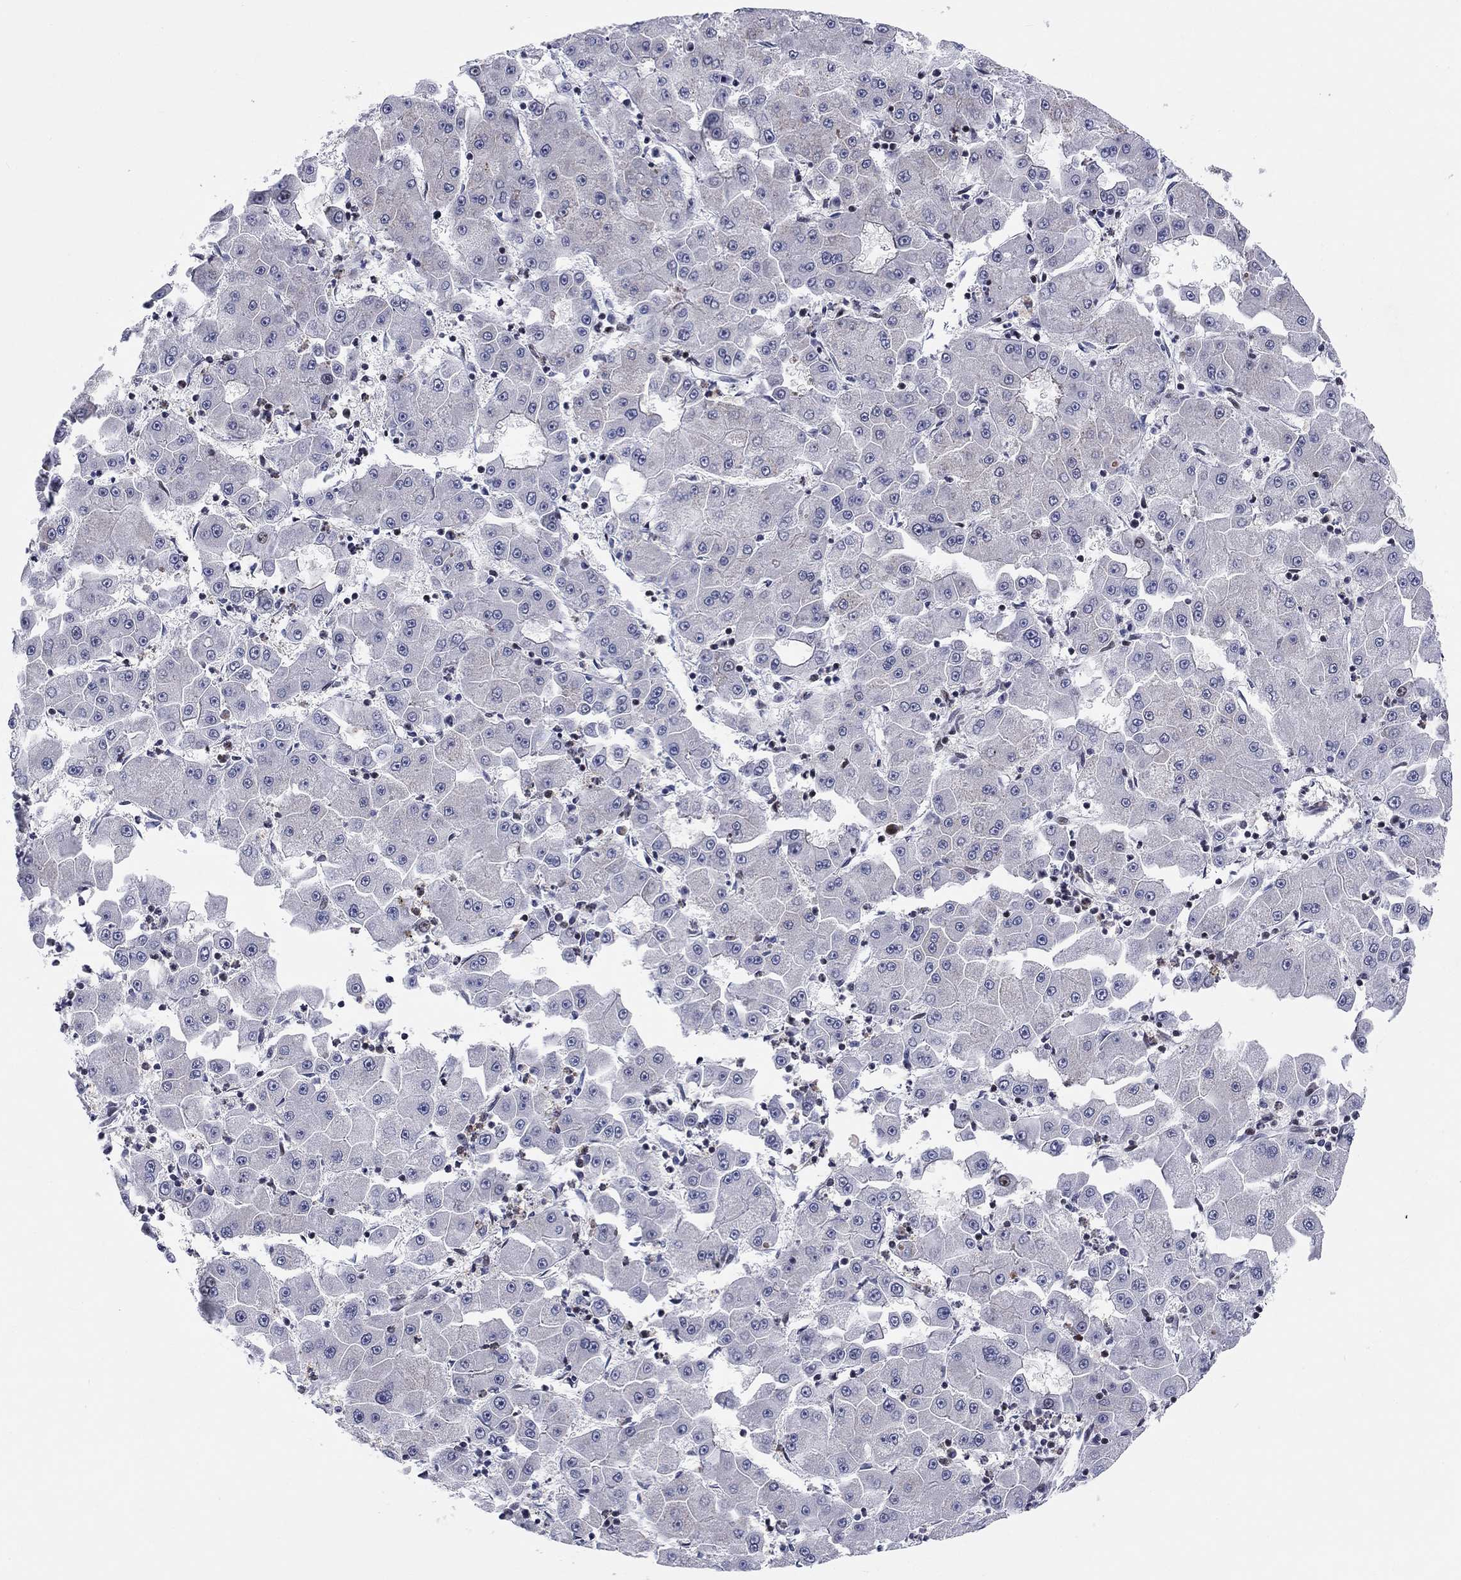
{"staining": {"intensity": "negative", "quantity": "none", "location": "none"}, "tissue": "liver cancer", "cell_type": "Tumor cells", "image_type": "cancer", "snomed": [{"axis": "morphology", "description": "Carcinoma, Hepatocellular, NOS"}, {"axis": "topography", "description": "Liver"}], "caption": "This micrograph is of liver cancer stained with immunohistochemistry to label a protein in brown with the nuclei are counter-stained blue. There is no staining in tumor cells. The staining was performed using DAB to visualize the protein expression in brown, while the nuclei were stained in blue with hematoxylin (Magnification: 20x).", "gene": "ARHGAP36", "patient": {"sex": "male", "age": 73}}